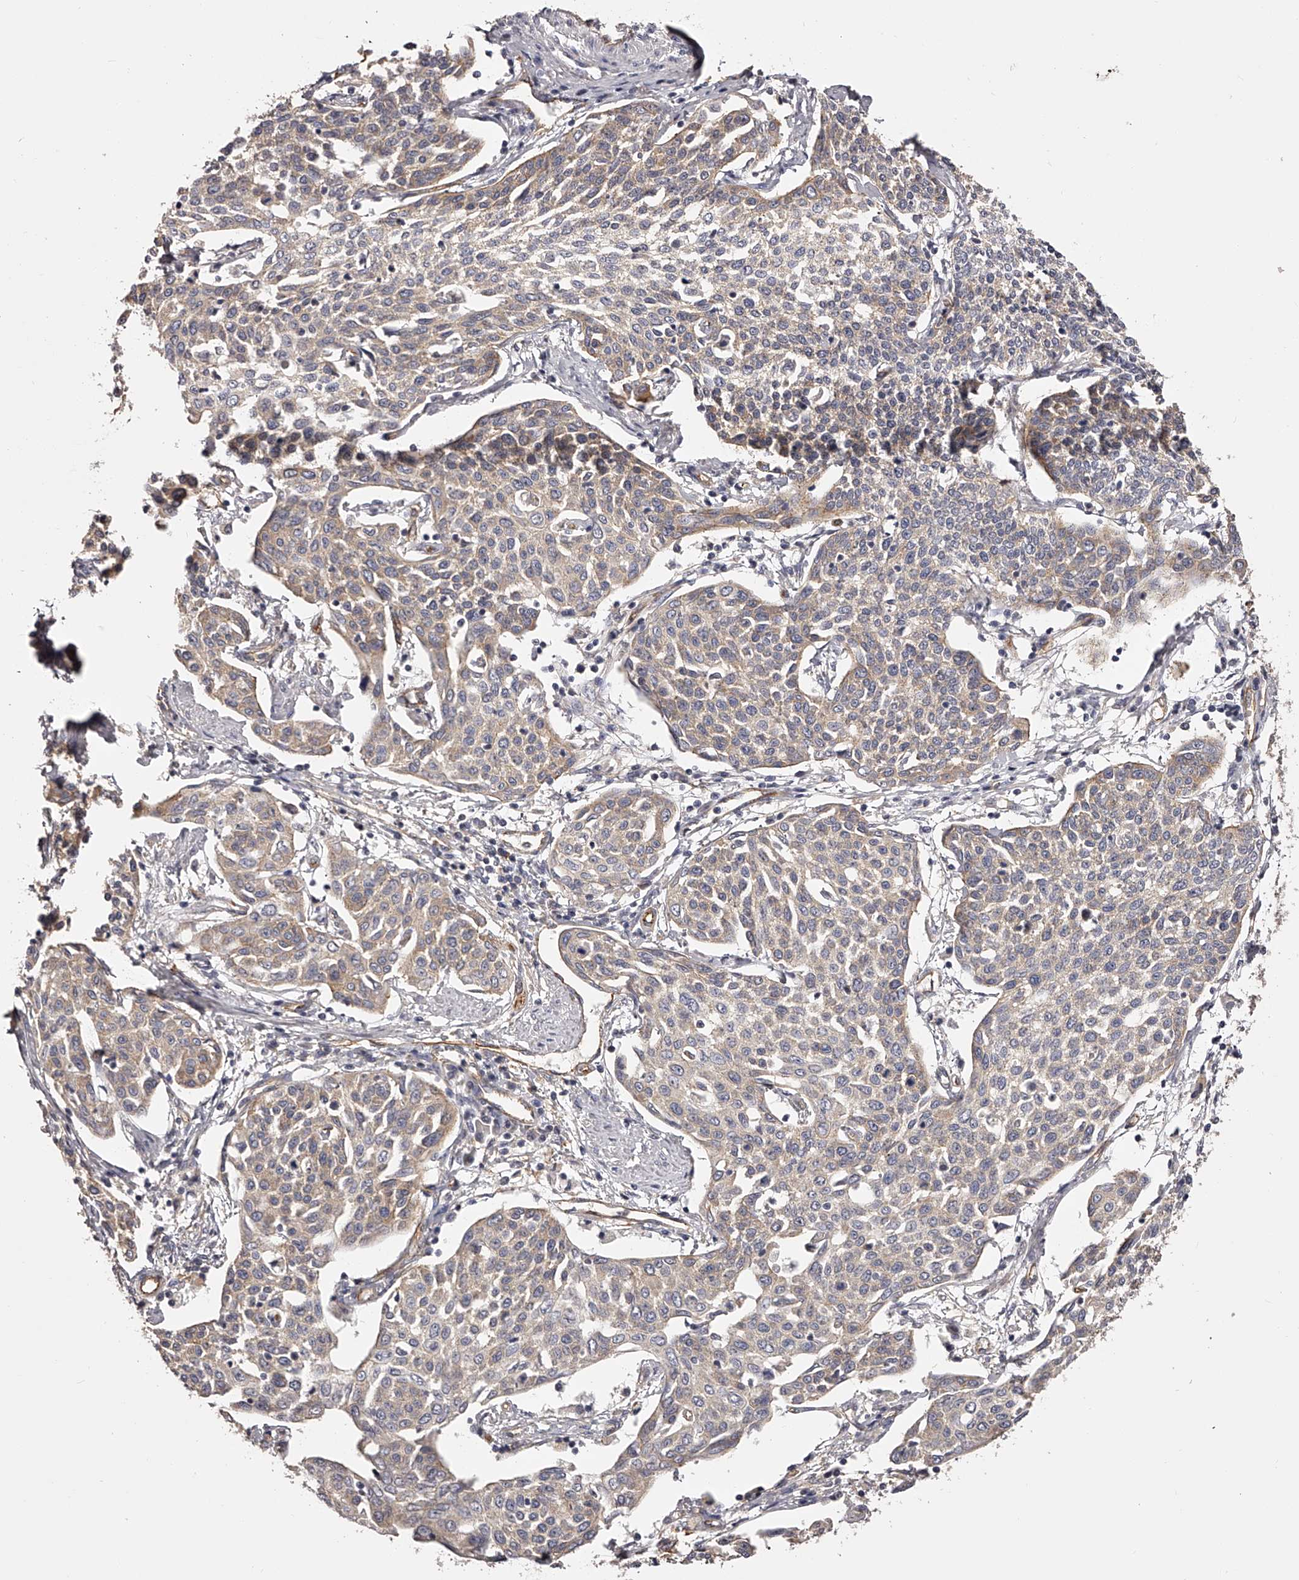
{"staining": {"intensity": "weak", "quantity": ">75%", "location": "cytoplasmic/membranous"}, "tissue": "cervical cancer", "cell_type": "Tumor cells", "image_type": "cancer", "snomed": [{"axis": "morphology", "description": "Squamous cell carcinoma, NOS"}, {"axis": "topography", "description": "Cervix"}], "caption": "Tumor cells reveal low levels of weak cytoplasmic/membranous expression in approximately >75% of cells in human squamous cell carcinoma (cervical).", "gene": "LTV1", "patient": {"sex": "female", "age": 34}}